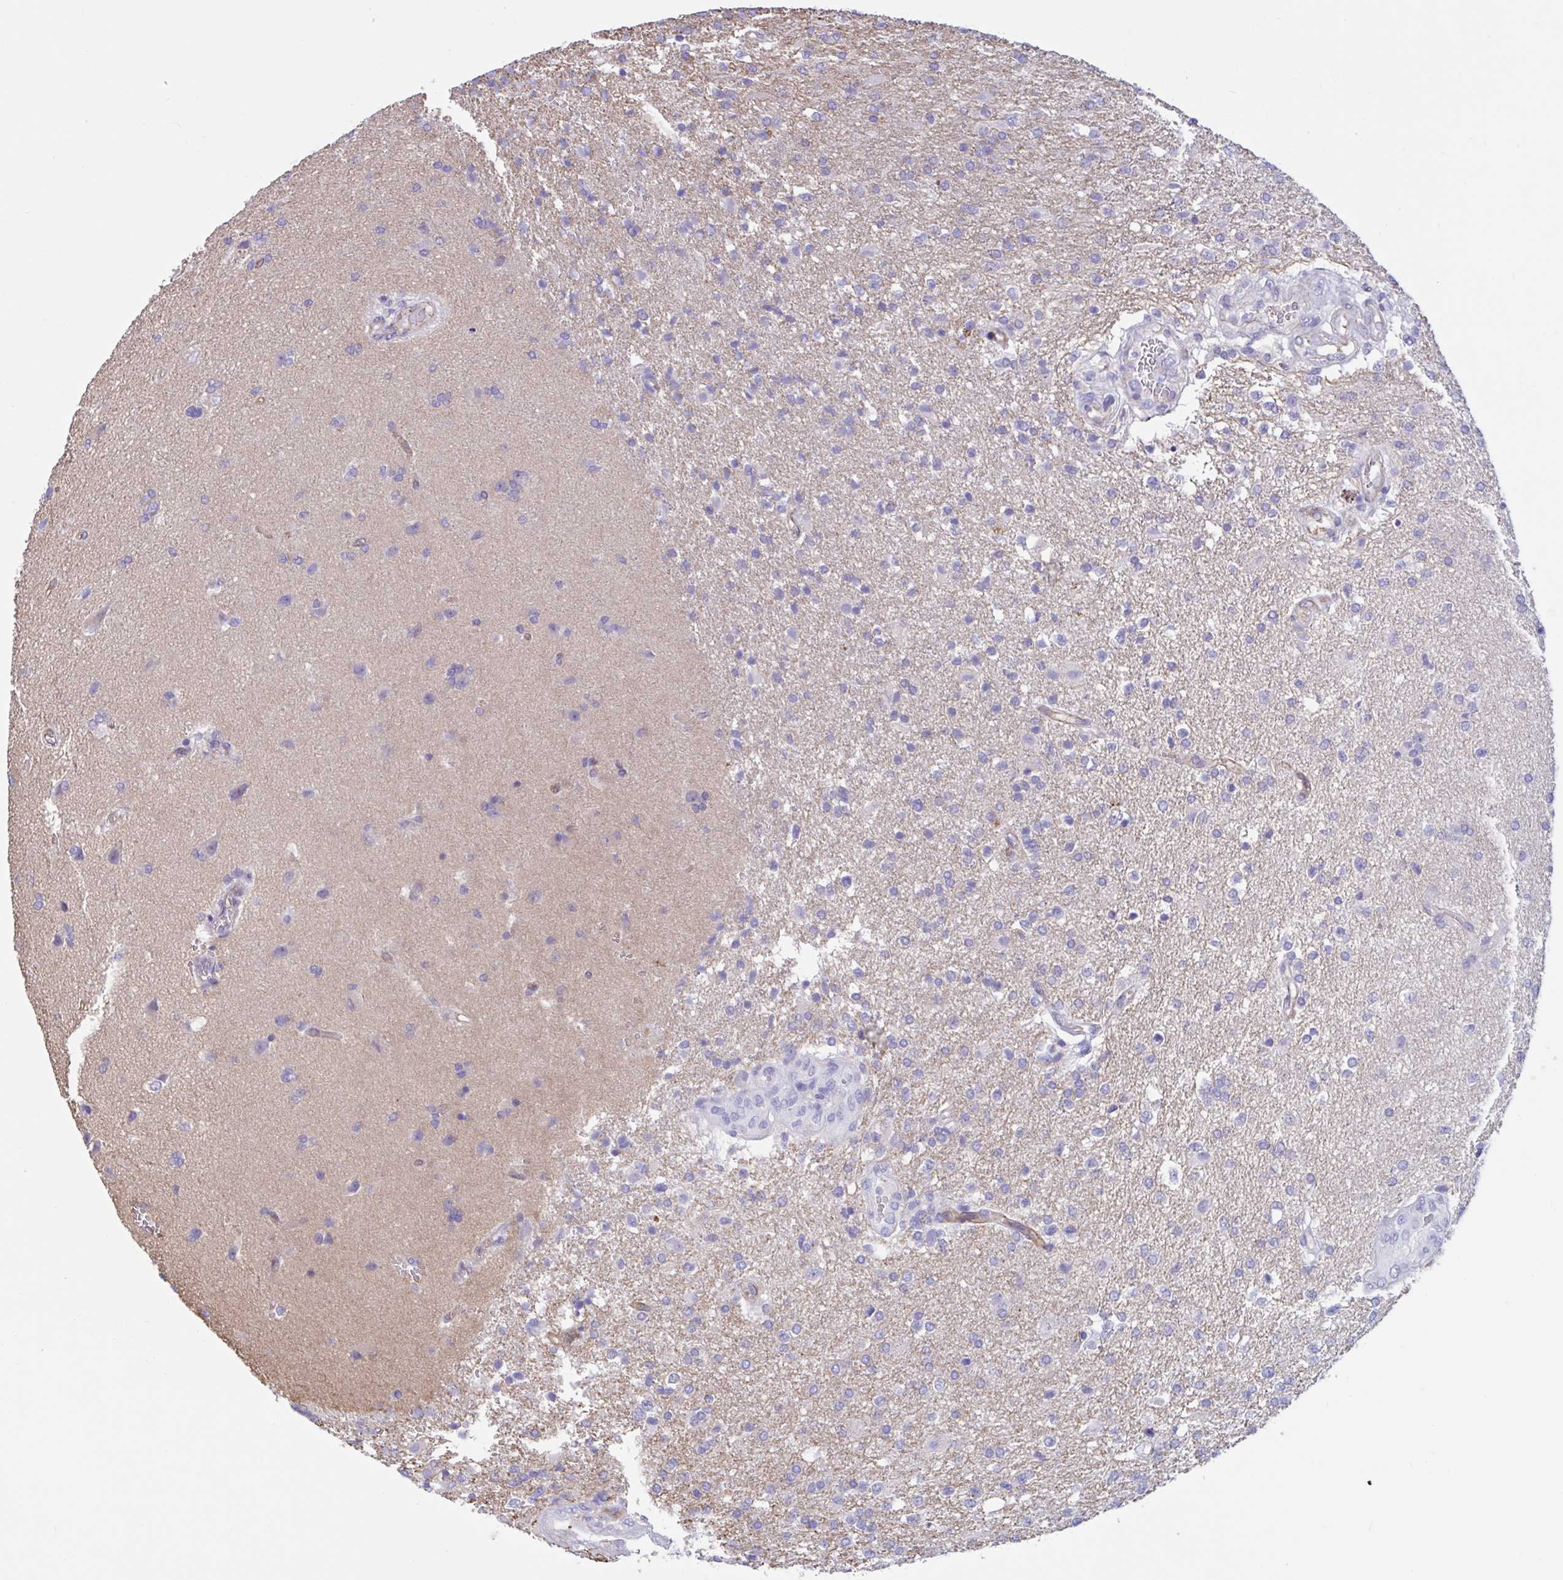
{"staining": {"intensity": "negative", "quantity": "none", "location": "none"}, "tissue": "glioma", "cell_type": "Tumor cells", "image_type": "cancer", "snomed": [{"axis": "morphology", "description": "Glioma, malignant, High grade"}, {"axis": "topography", "description": "Brain"}], "caption": "This is a photomicrograph of immunohistochemistry (IHC) staining of malignant high-grade glioma, which shows no expression in tumor cells.", "gene": "RPL22L1", "patient": {"sex": "male", "age": 56}}